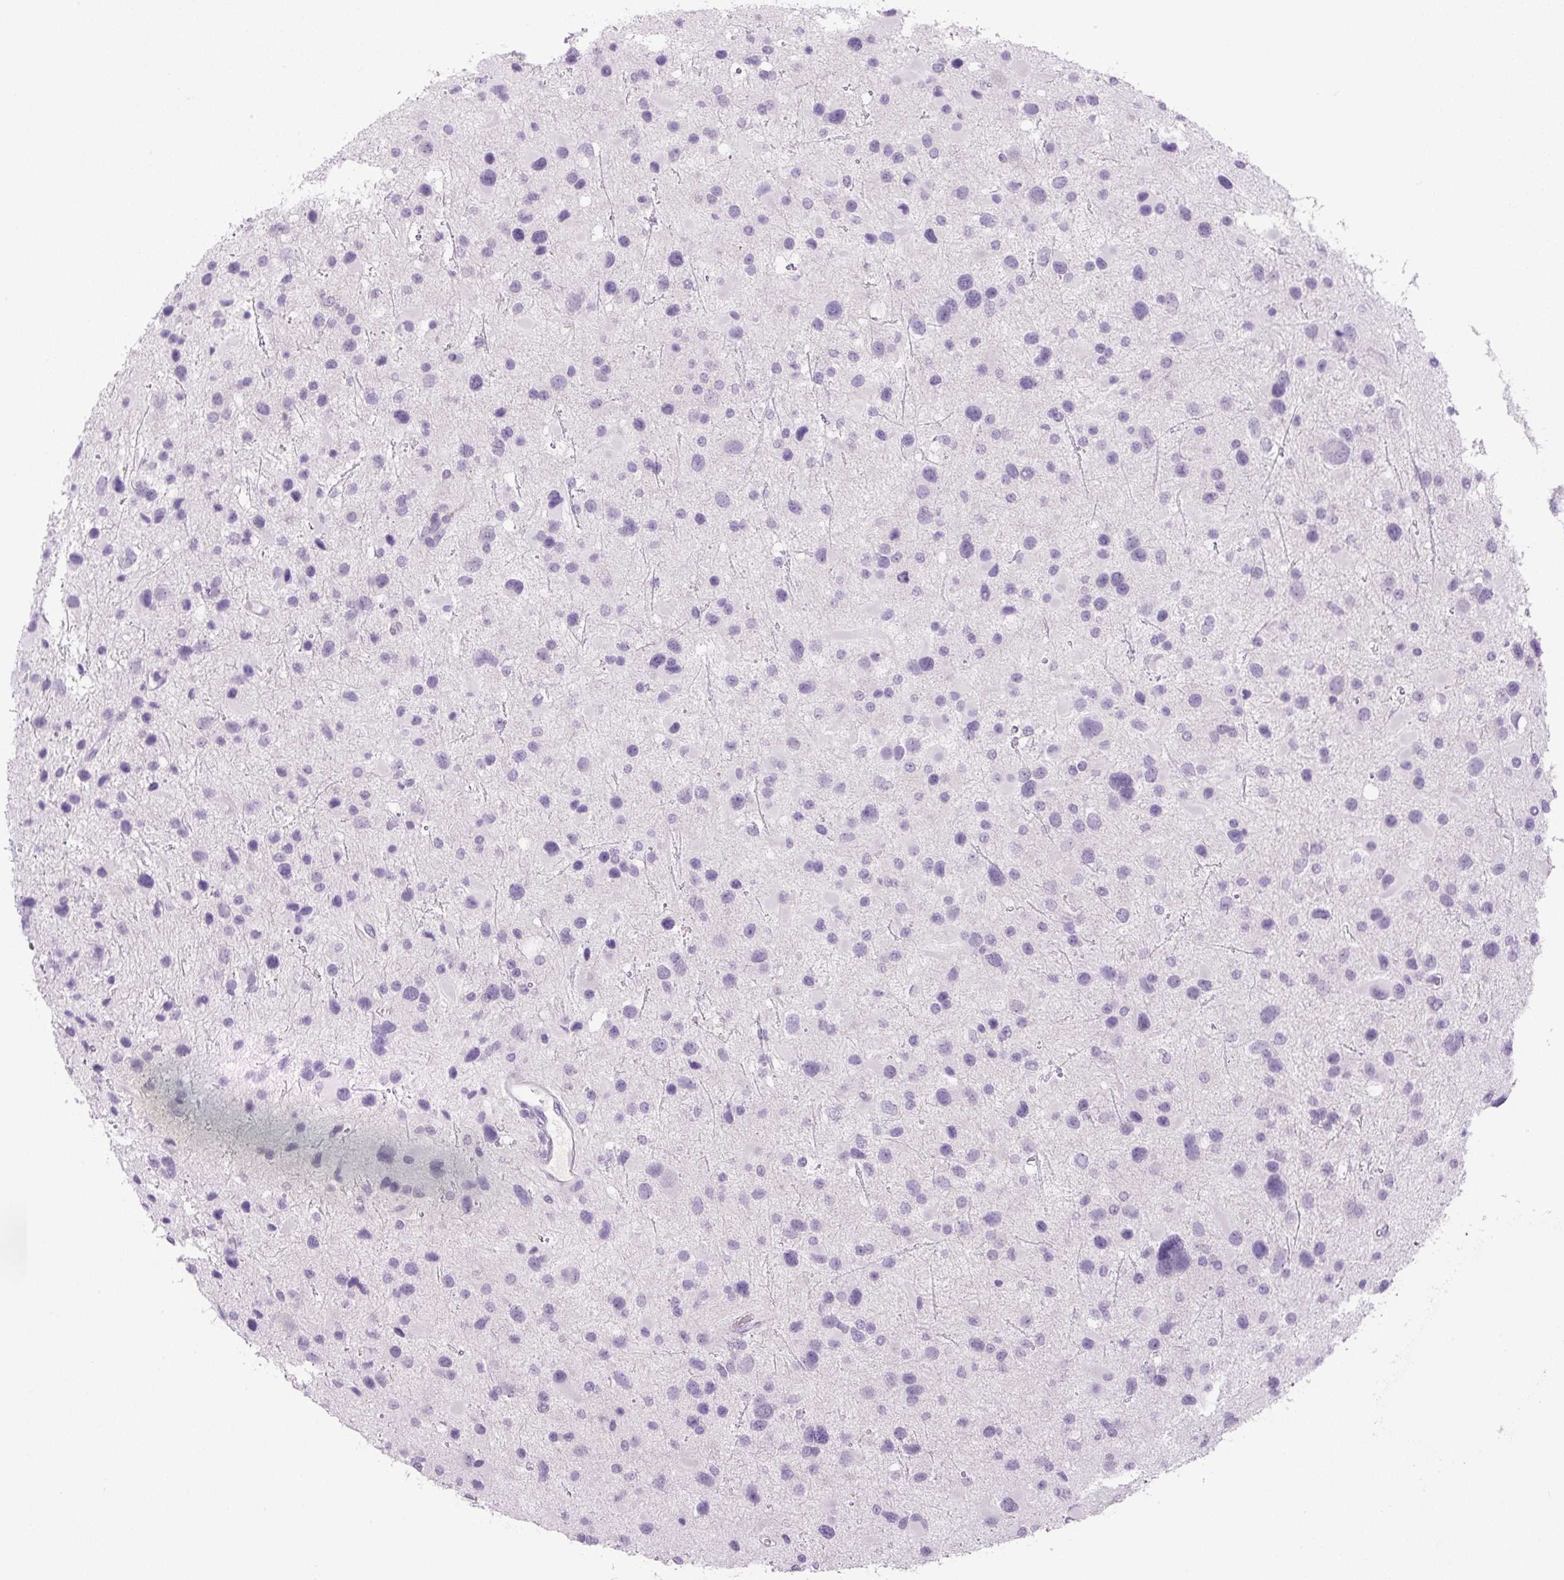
{"staining": {"intensity": "negative", "quantity": "none", "location": "none"}, "tissue": "glioma", "cell_type": "Tumor cells", "image_type": "cancer", "snomed": [{"axis": "morphology", "description": "Glioma, malignant, Low grade"}, {"axis": "topography", "description": "Brain"}], "caption": "This is a micrograph of IHC staining of low-grade glioma (malignant), which shows no positivity in tumor cells.", "gene": "COL9A2", "patient": {"sex": "female", "age": 32}}